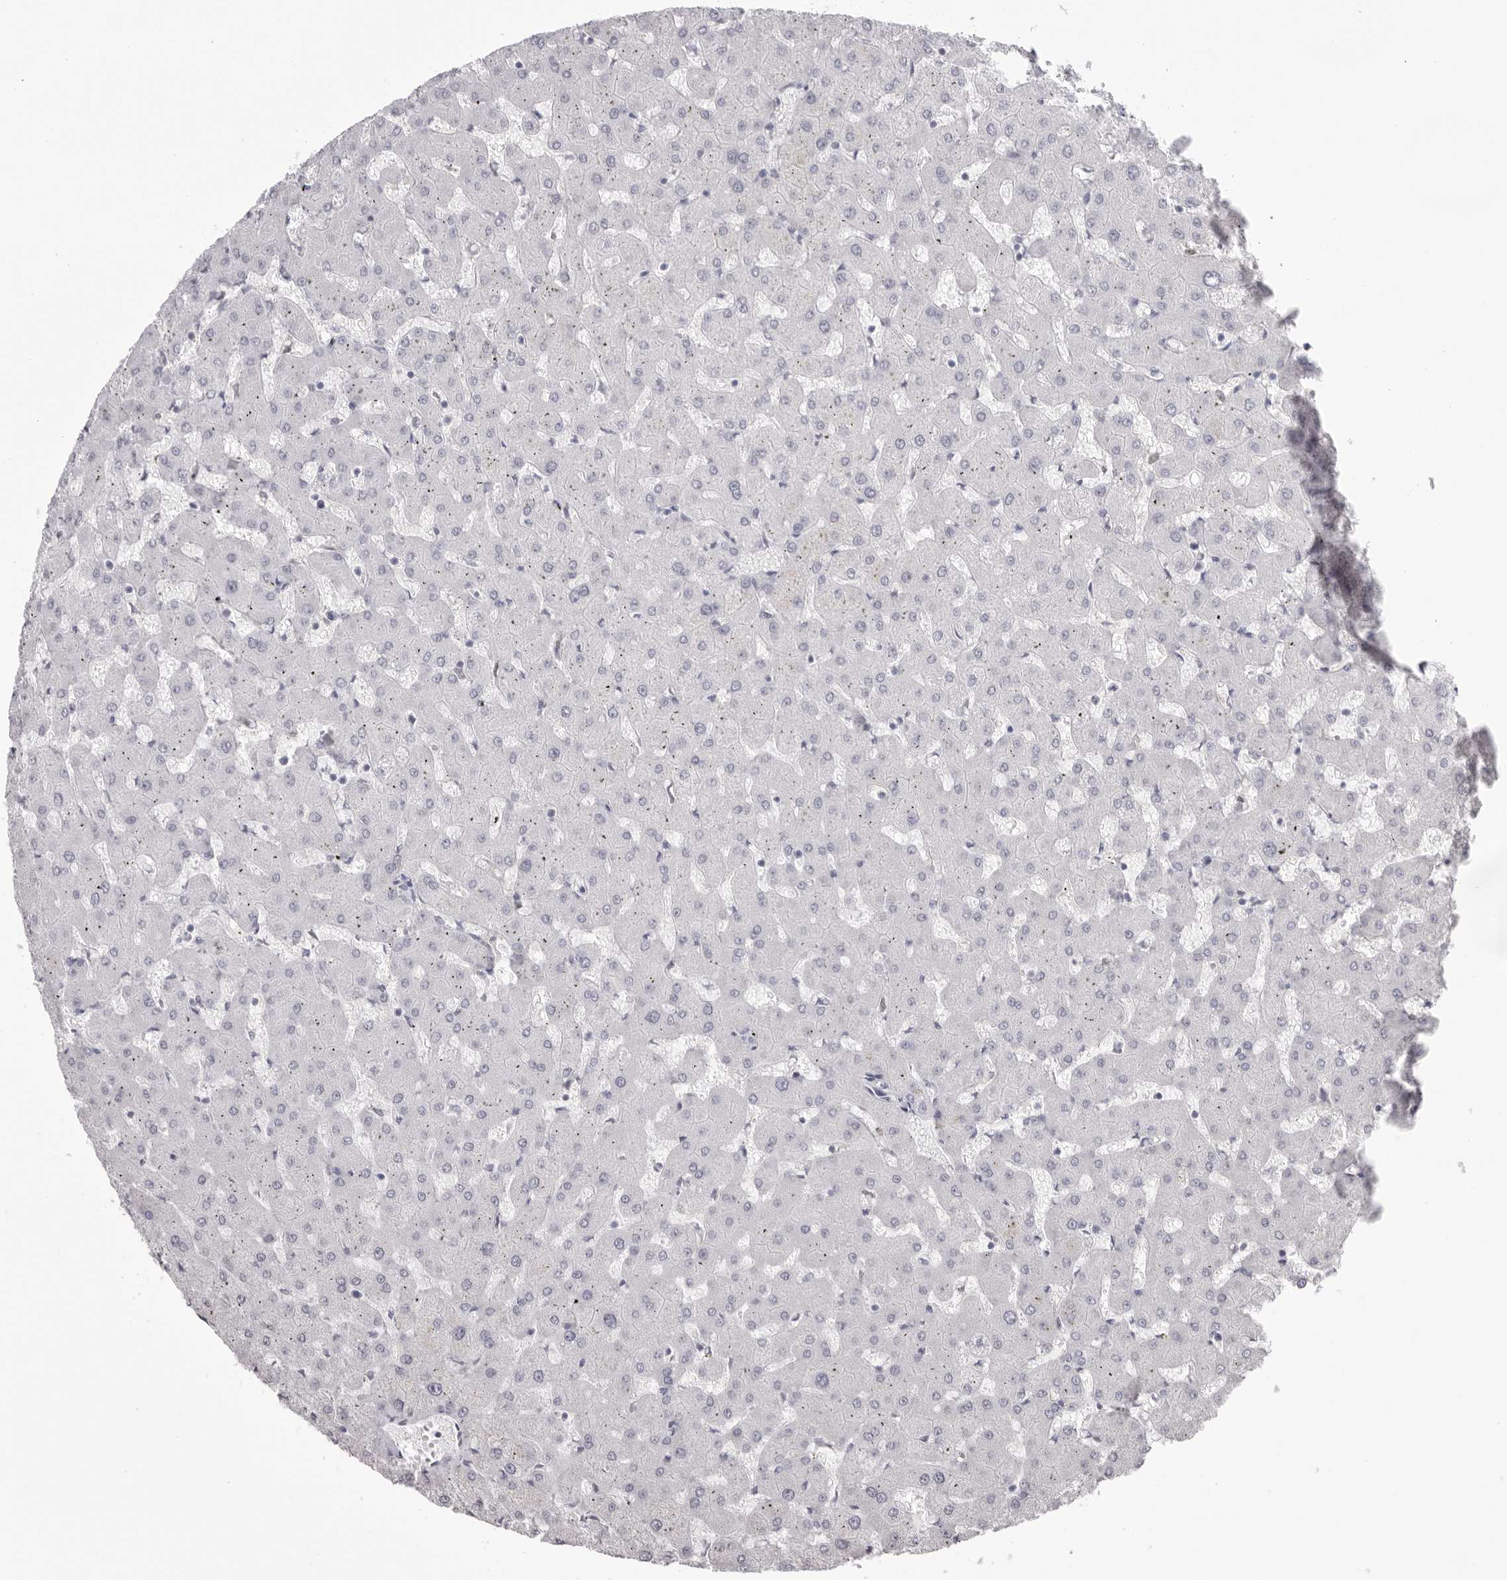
{"staining": {"intensity": "negative", "quantity": "none", "location": "none"}, "tissue": "liver", "cell_type": "Cholangiocytes", "image_type": "normal", "snomed": [{"axis": "morphology", "description": "Normal tissue, NOS"}, {"axis": "topography", "description": "Liver"}], "caption": "Liver was stained to show a protein in brown. There is no significant staining in cholangiocytes. The staining is performed using DAB brown chromogen with nuclei counter-stained in using hematoxylin.", "gene": "TMOD4", "patient": {"sex": "female", "age": 63}}